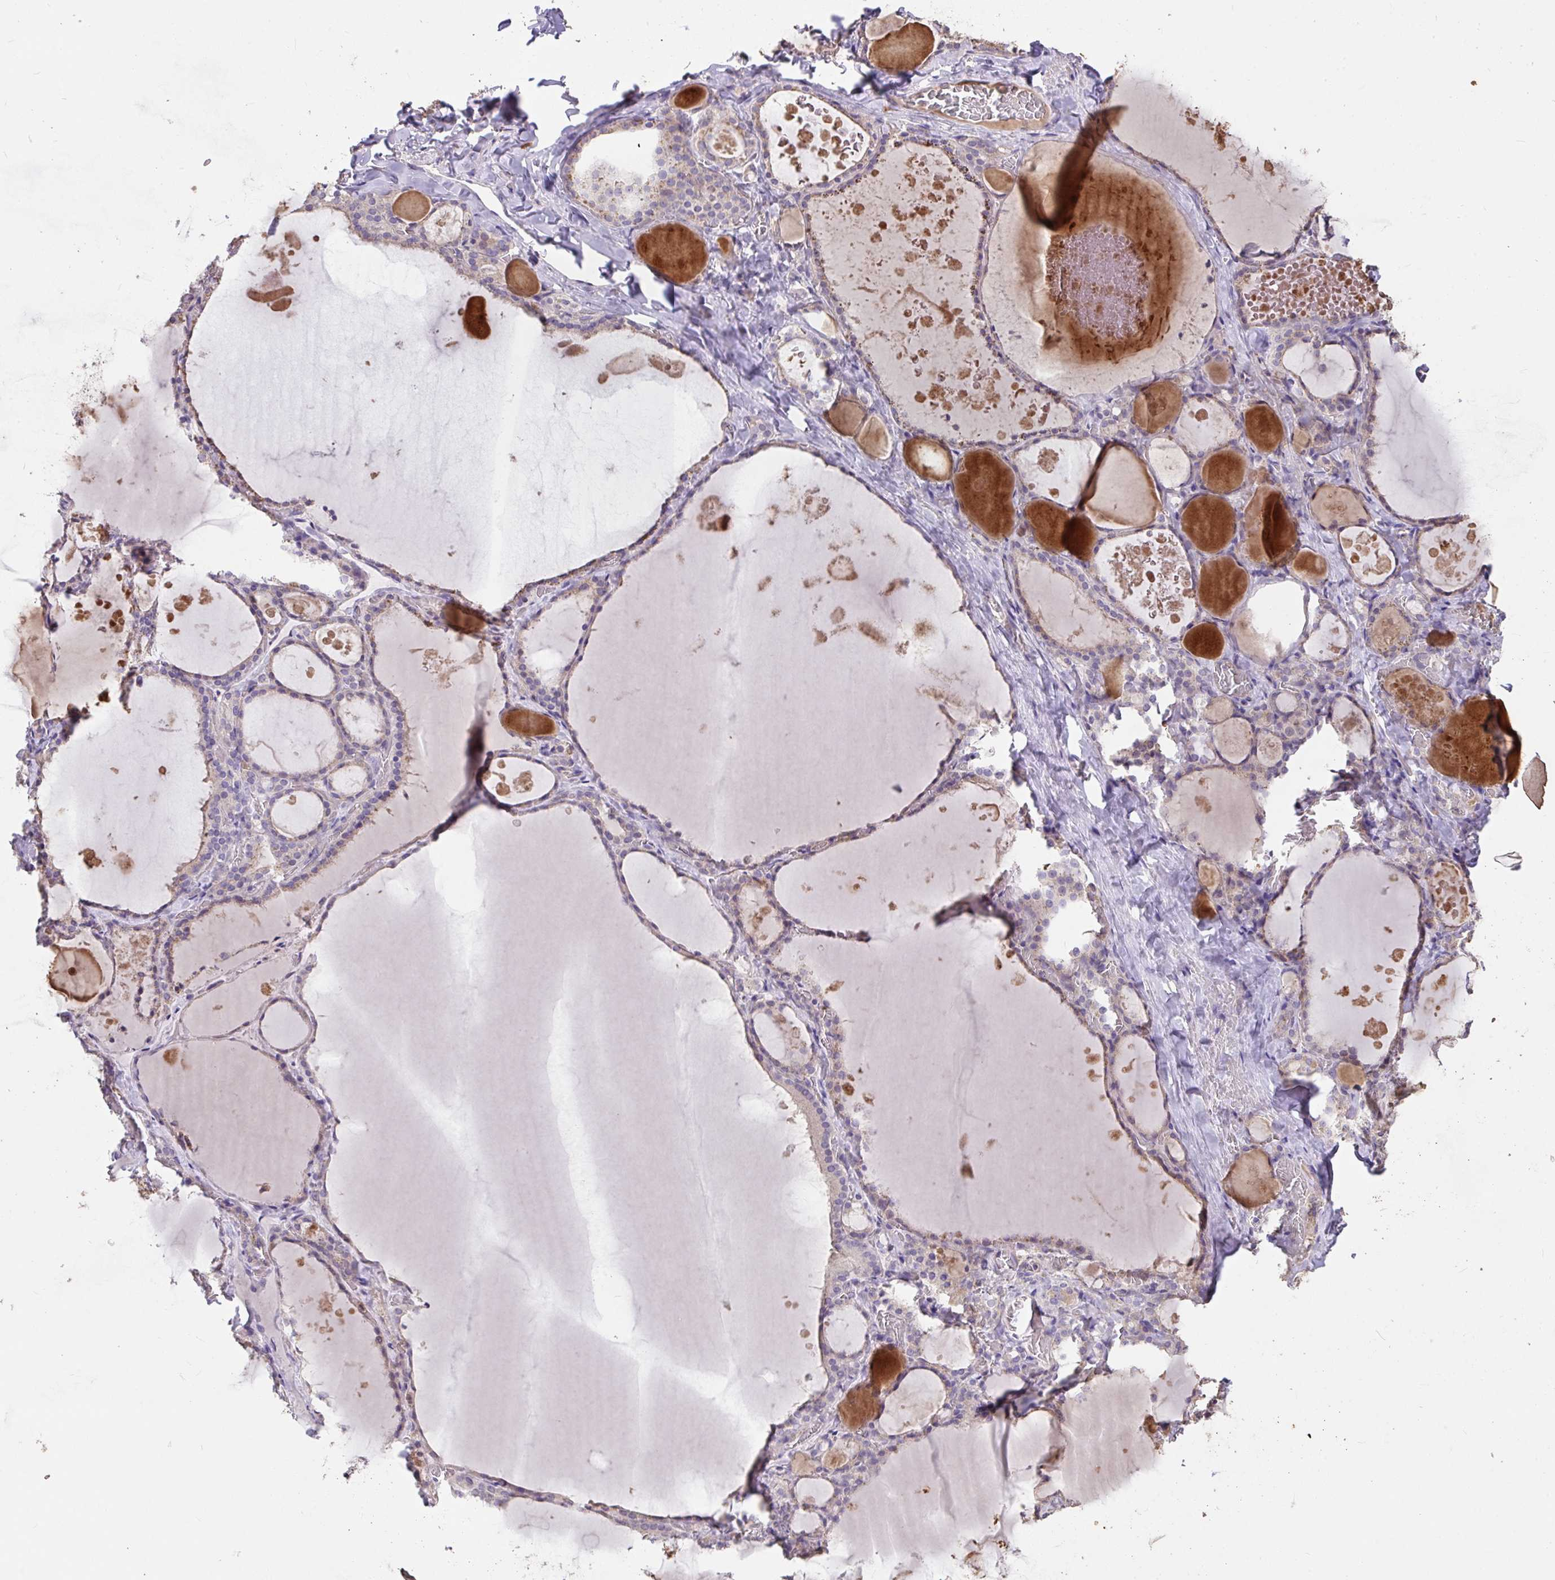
{"staining": {"intensity": "weak", "quantity": "<25%", "location": "cytoplasmic/membranous"}, "tissue": "thyroid gland", "cell_type": "Glandular cells", "image_type": "normal", "snomed": [{"axis": "morphology", "description": "Normal tissue, NOS"}, {"axis": "topography", "description": "Thyroid gland"}], "caption": "Histopathology image shows no significant protein expression in glandular cells of unremarkable thyroid gland. (DAB (3,3'-diaminobenzidine) immunohistochemistry (IHC), high magnification).", "gene": "FCER1A", "patient": {"sex": "male", "age": 56}}